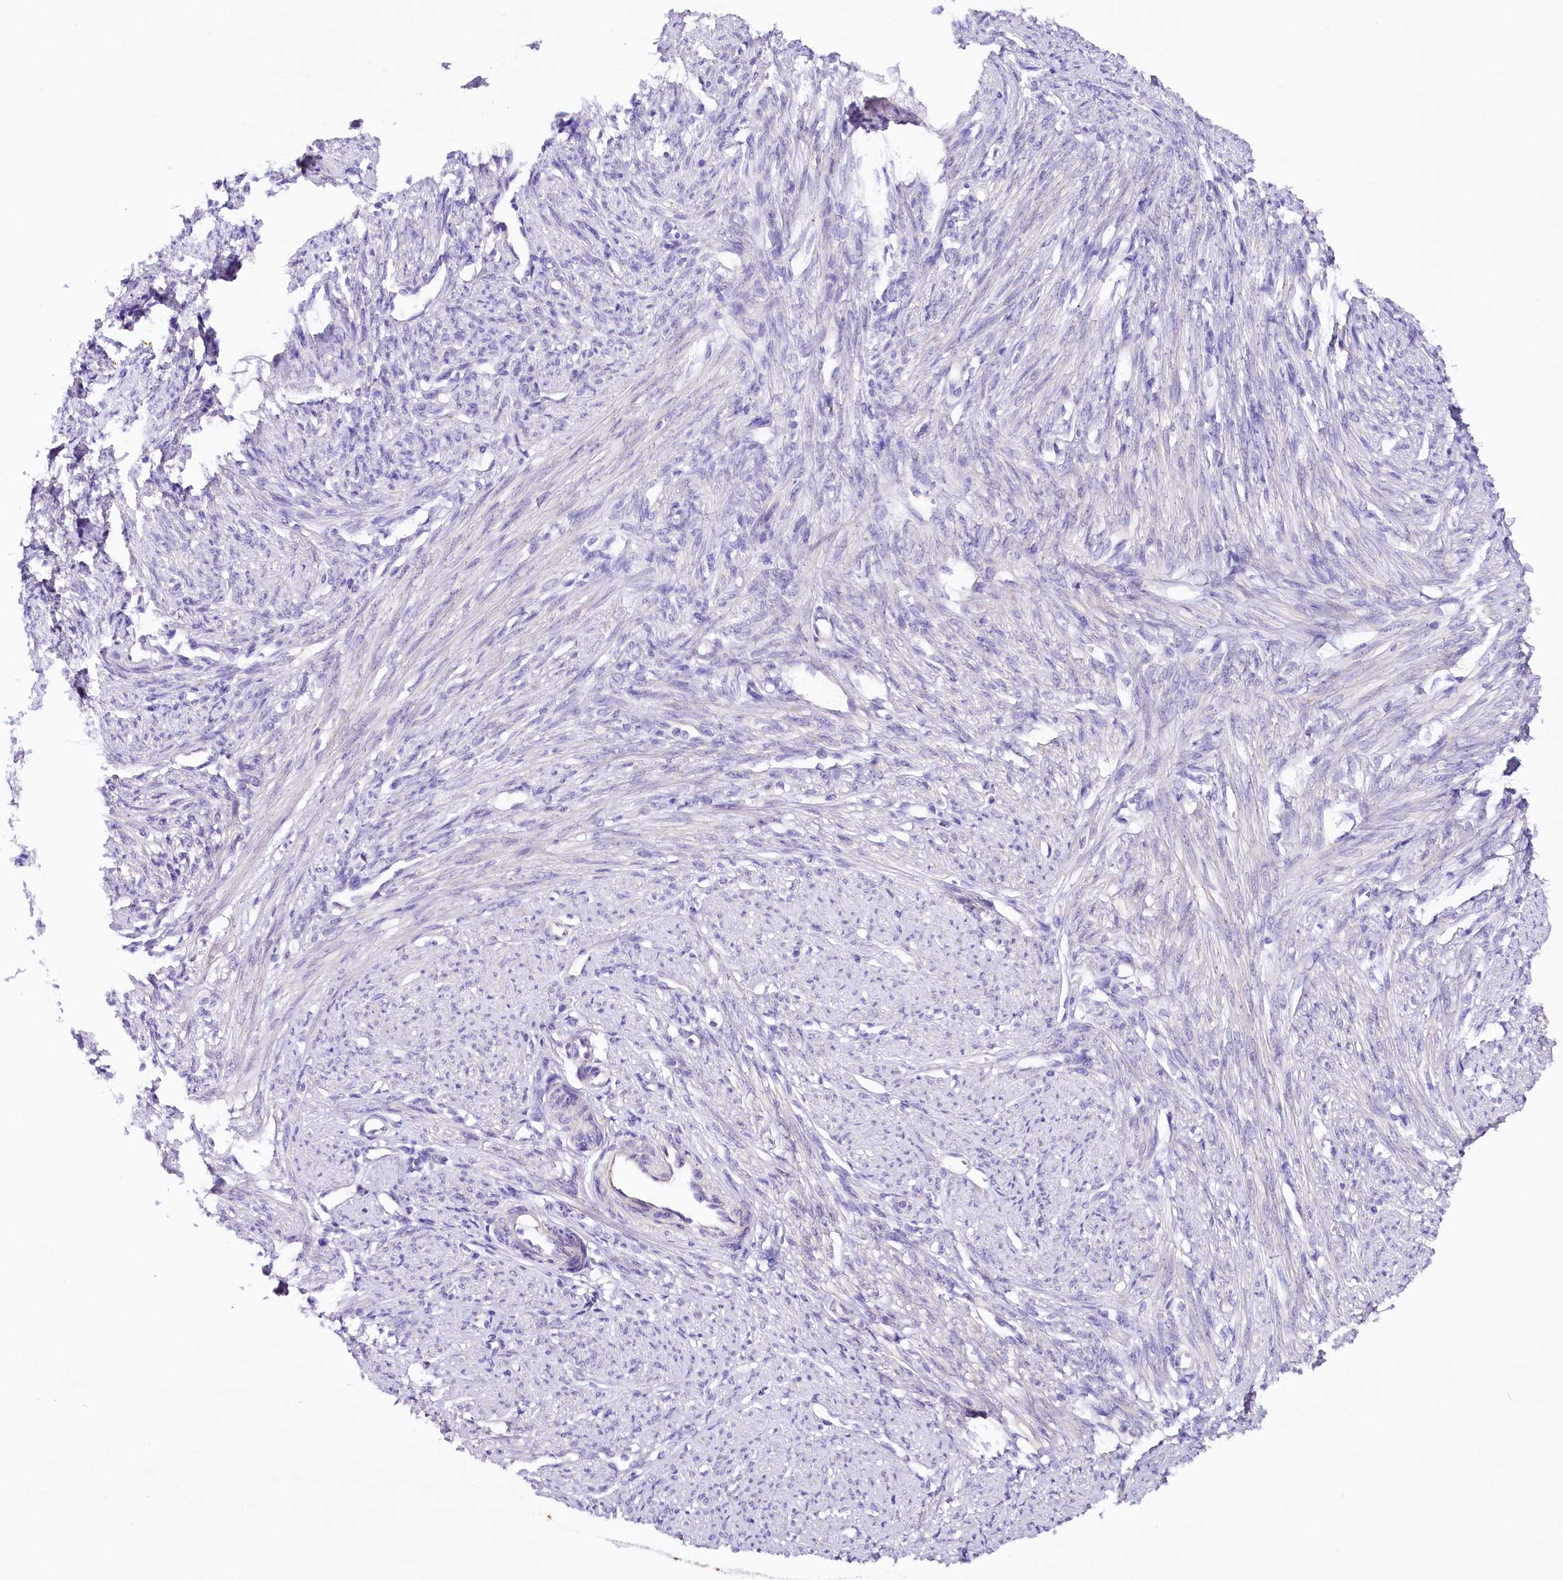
{"staining": {"intensity": "negative", "quantity": "none", "location": "none"}, "tissue": "smooth muscle", "cell_type": "Smooth muscle cells", "image_type": "normal", "snomed": [{"axis": "morphology", "description": "Normal tissue, NOS"}, {"axis": "topography", "description": "Smooth muscle"}, {"axis": "topography", "description": "Uterus"}], "caption": "This micrograph is of benign smooth muscle stained with IHC to label a protein in brown with the nuclei are counter-stained blue. There is no staining in smooth muscle cells.", "gene": "SACM1L", "patient": {"sex": "female", "age": 59}}